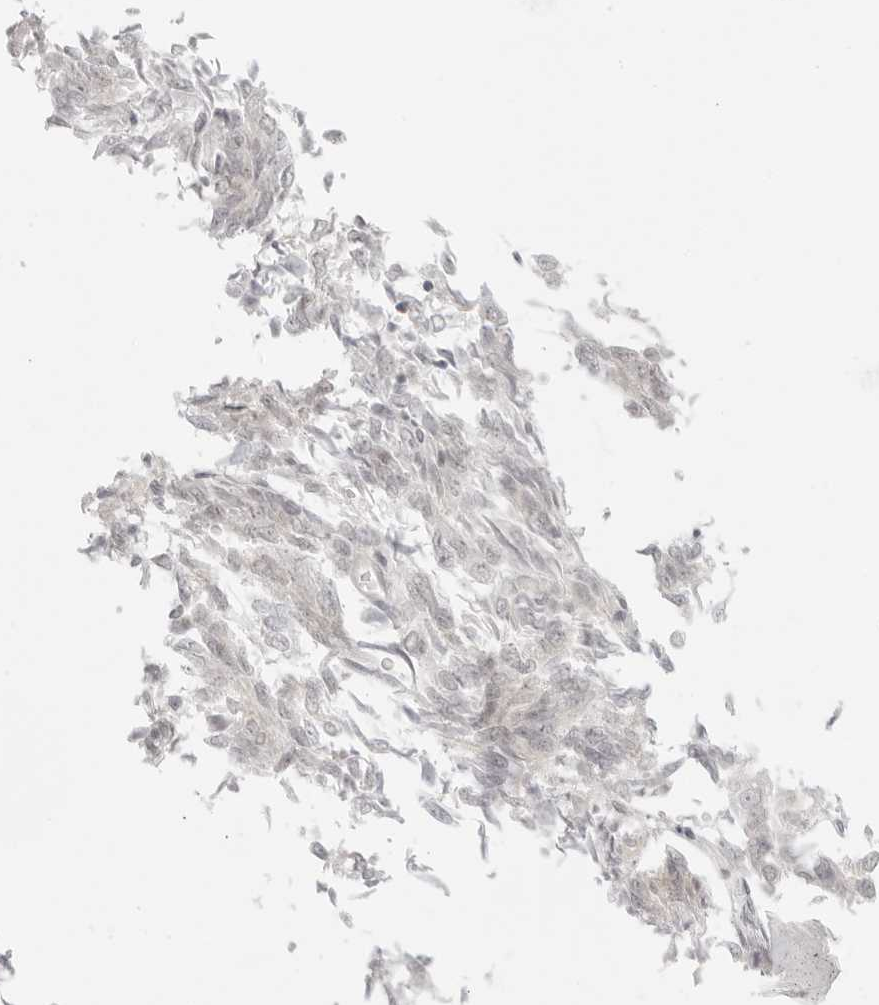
{"staining": {"intensity": "negative", "quantity": "none", "location": "none"}, "tissue": "endometrial cancer", "cell_type": "Tumor cells", "image_type": "cancer", "snomed": [{"axis": "morphology", "description": "Adenocarcinoma, NOS"}, {"axis": "topography", "description": "Endometrium"}], "caption": "Tumor cells show no significant protein expression in adenocarcinoma (endometrial).", "gene": "MED18", "patient": {"sex": "female", "age": 80}}